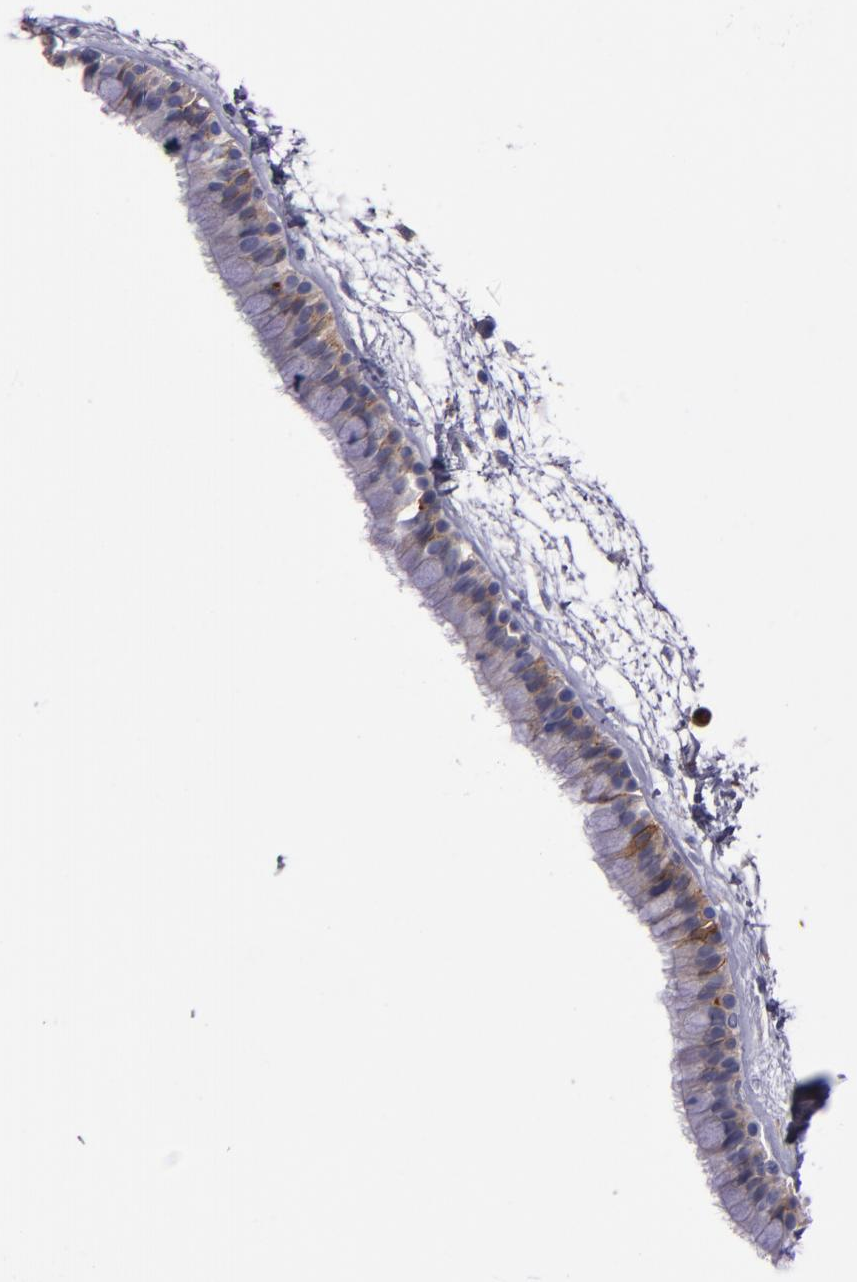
{"staining": {"intensity": "moderate", "quantity": ">75%", "location": "cytoplasmic/membranous"}, "tissue": "nasopharynx", "cell_type": "Respiratory epithelial cells", "image_type": "normal", "snomed": [{"axis": "morphology", "description": "Normal tissue, NOS"}, {"axis": "morphology", "description": "Inflammation, NOS"}, {"axis": "topography", "description": "Nasopharynx"}], "caption": "A brown stain labels moderate cytoplasmic/membranous positivity of a protein in respiratory epithelial cells of normal human nasopharynx. The protein of interest is shown in brown color, while the nuclei are stained blue.", "gene": "C5AR1", "patient": {"sex": "male", "age": 48}}